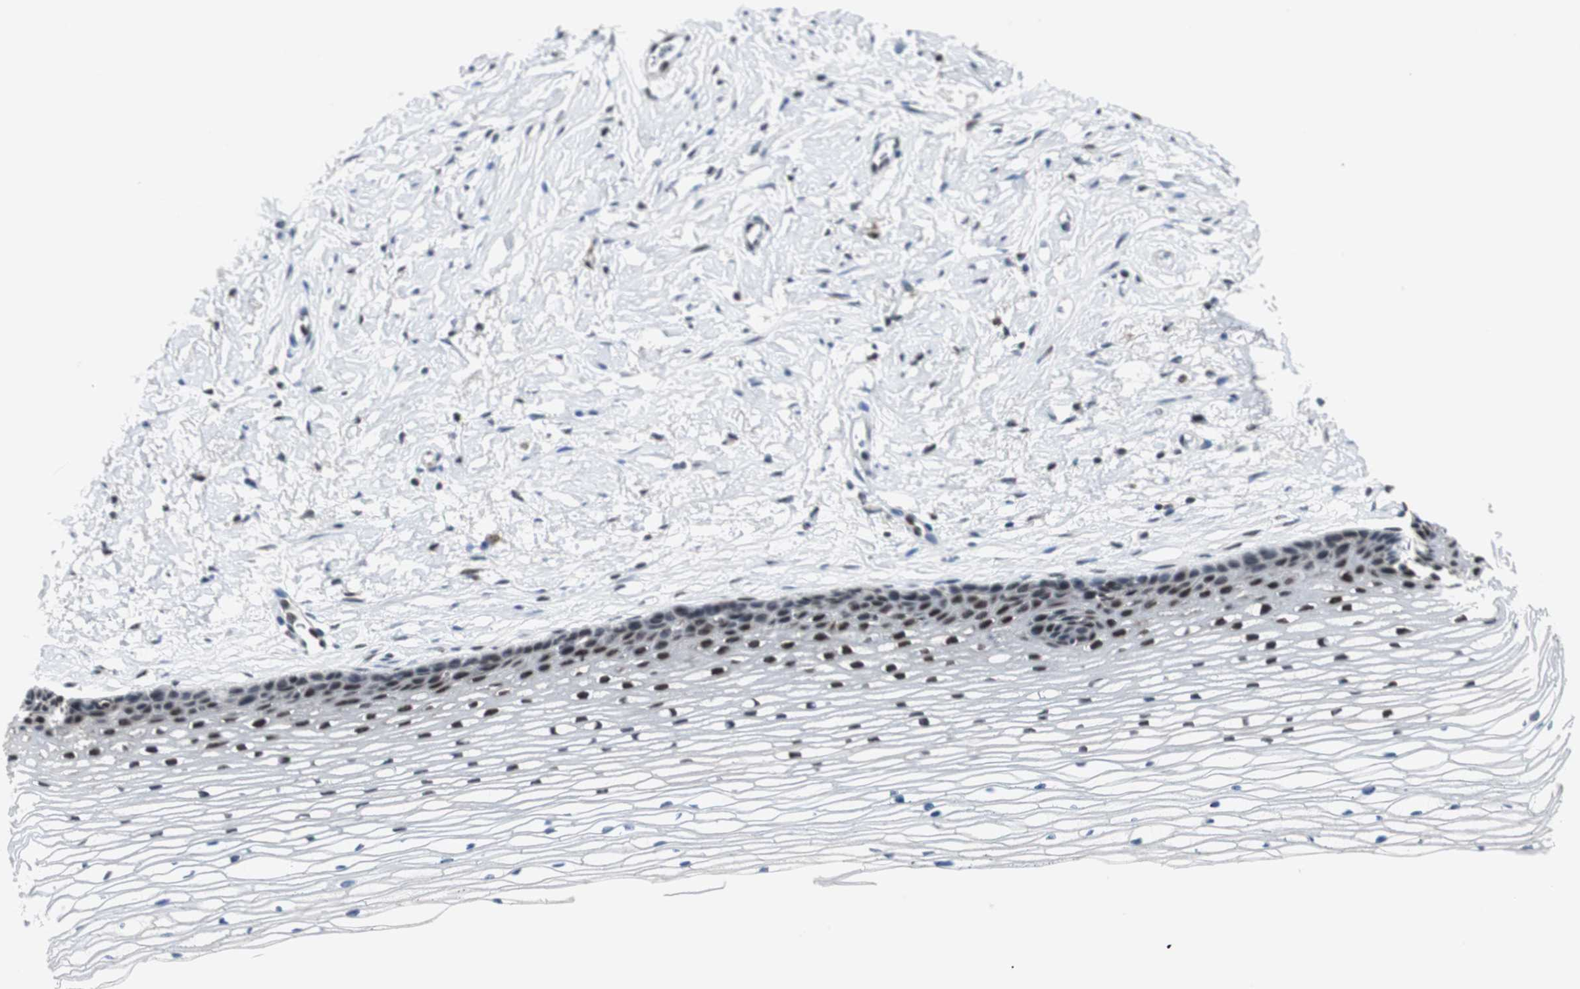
{"staining": {"intensity": "moderate", "quantity": "25%-75%", "location": "nuclear"}, "tissue": "cervix", "cell_type": "Glandular cells", "image_type": "normal", "snomed": [{"axis": "morphology", "description": "Normal tissue, NOS"}, {"axis": "topography", "description": "Cervix"}], "caption": "IHC staining of unremarkable cervix, which exhibits medium levels of moderate nuclear positivity in about 25%-75% of glandular cells indicating moderate nuclear protein positivity. The staining was performed using DAB (3,3'-diaminobenzidine) (brown) for protein detection and nuclei were counterstained in hematoxylin (blue).", "gene": "RAD1", "patient": {"sex": "female", "age": 77}}